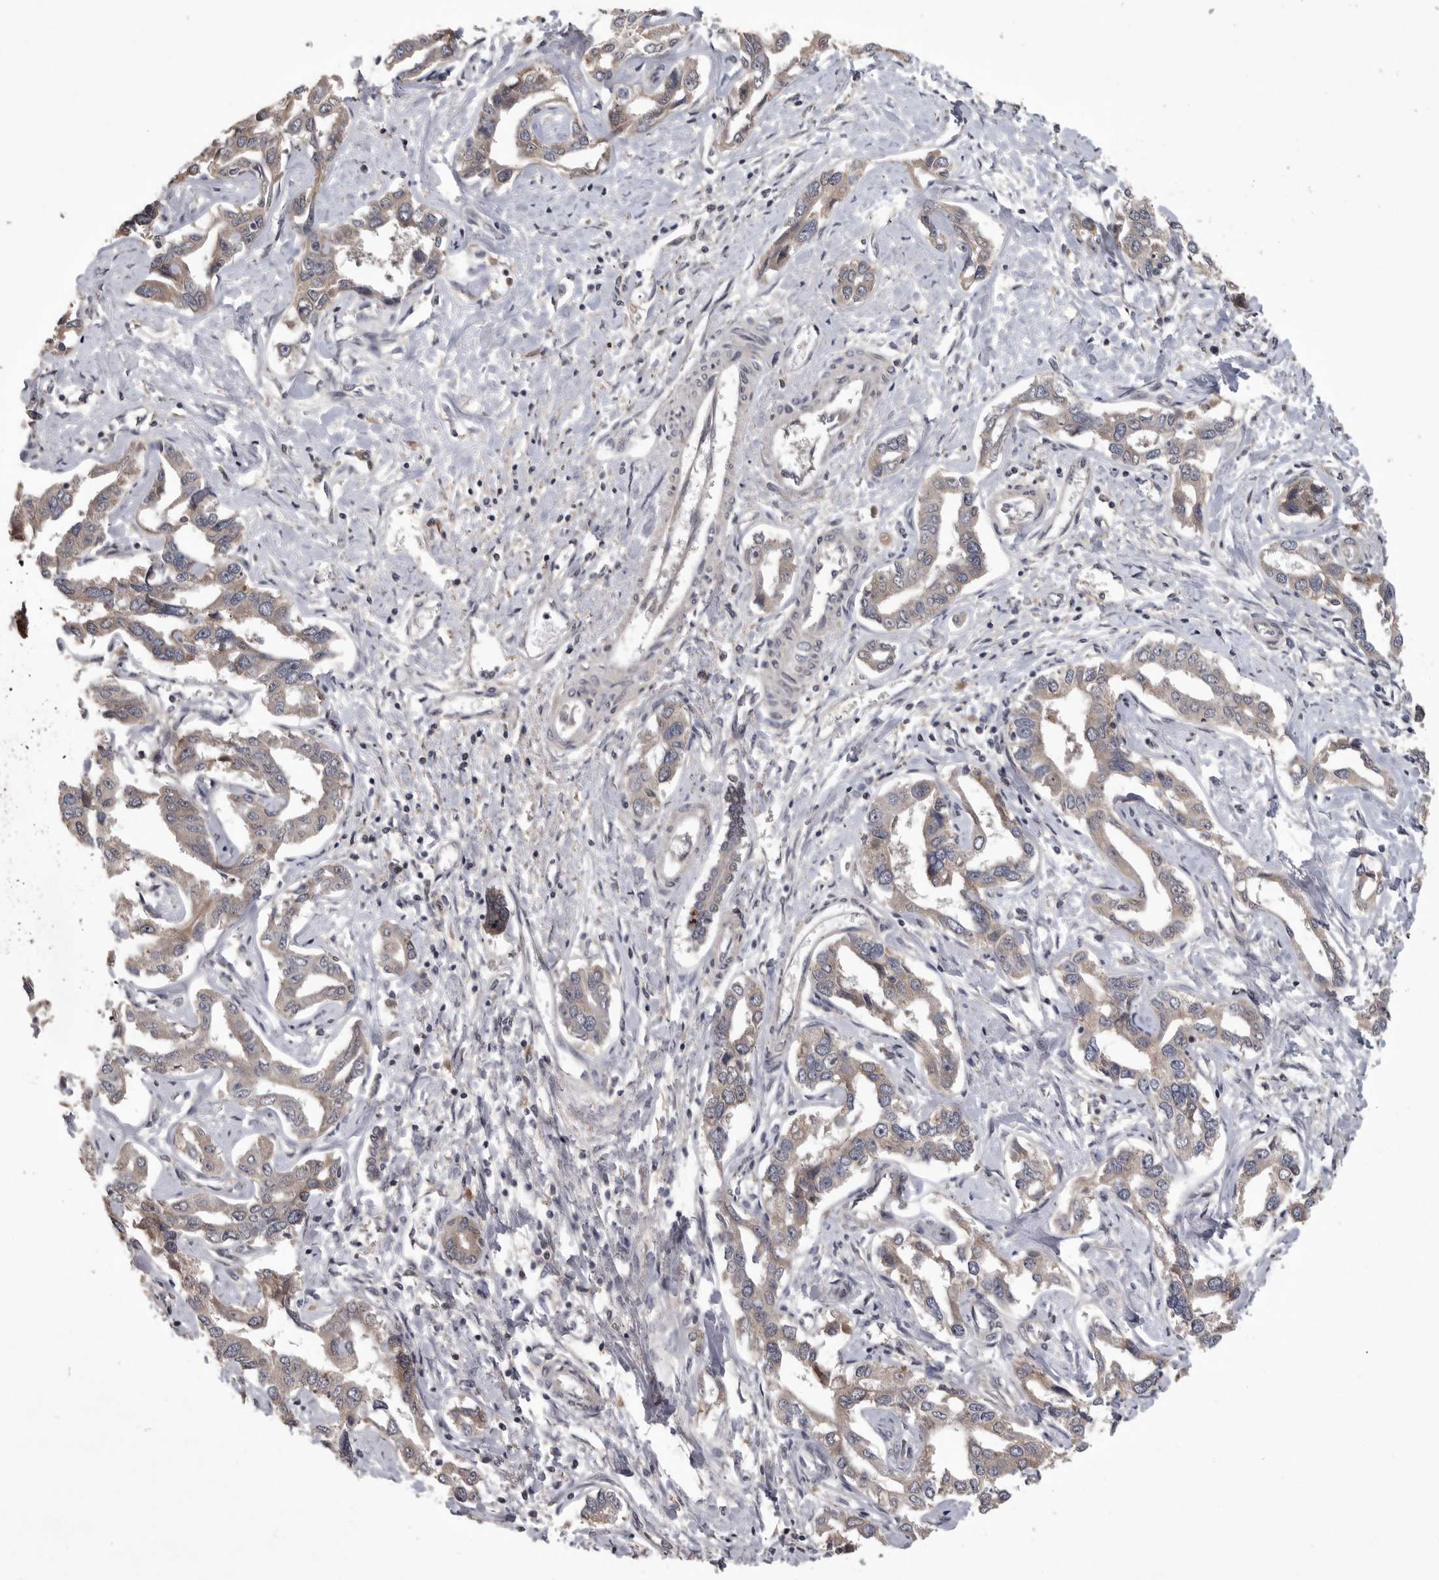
{"staining": {"intensity": "weak", "quantity": ">75%", "location": "cytoplasmic/membranous"}, "tissue": "liver cancer", "cell_type": "Tumor cells", "image_type": "cancer", "snomed": [{"axis": "morphology", "description": "Cholangiocarcinoma"}, {"axis": "topography", "description": "Liver"}], "caption": "High-magnification brightfield microscopy of liver cholangiocarcinoma stained with DAB (3,3'-diaminobenzidine) (brown) and counterstained with hematoxylin (blue). tumor cells exhibit weak cytoplasmic/membranous expression is seen in approximately>75% of cells.", "gene": "ZNF114", "patient": {"sex": "male", "age": 59}}